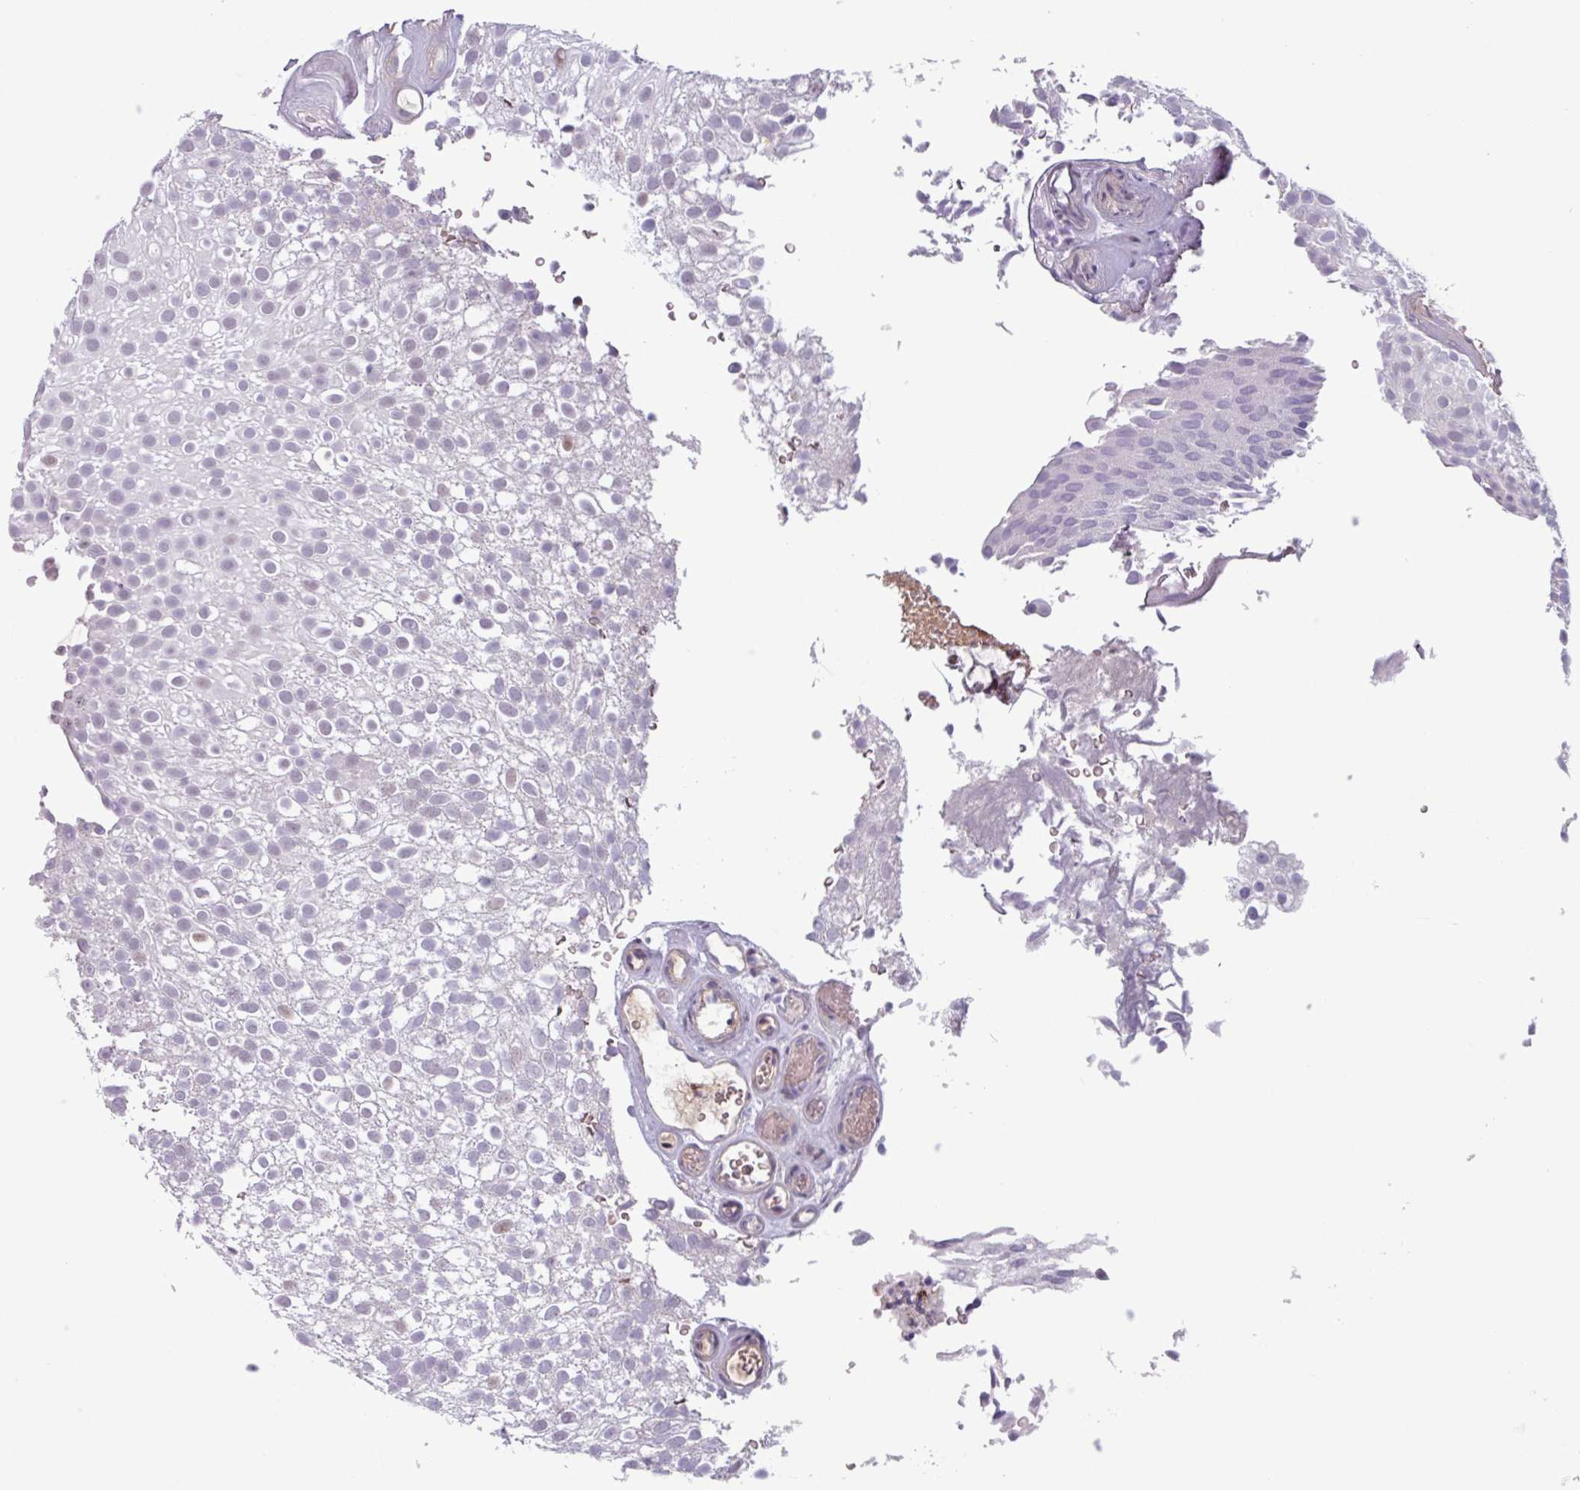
{"staining": {"intensity": "weak", "quantity": "<25%", "location": "nuclear"}, "tissue": "urothelial cancer", "cell_type": "Tumor cells", "image_type": "cancer", "snomed": [{"axis": "morphology", "description": "Urothelial carcinoma, Low grade"}, {"axis": "topography", "description": "Urinary bladder"}], "caption": "Immunohistochemical staining of human urothelial cancer demonstrates no significant expression in tumor cells.", "gene": "ZNF575", "patient": {"sex": "male", "age": 78}}